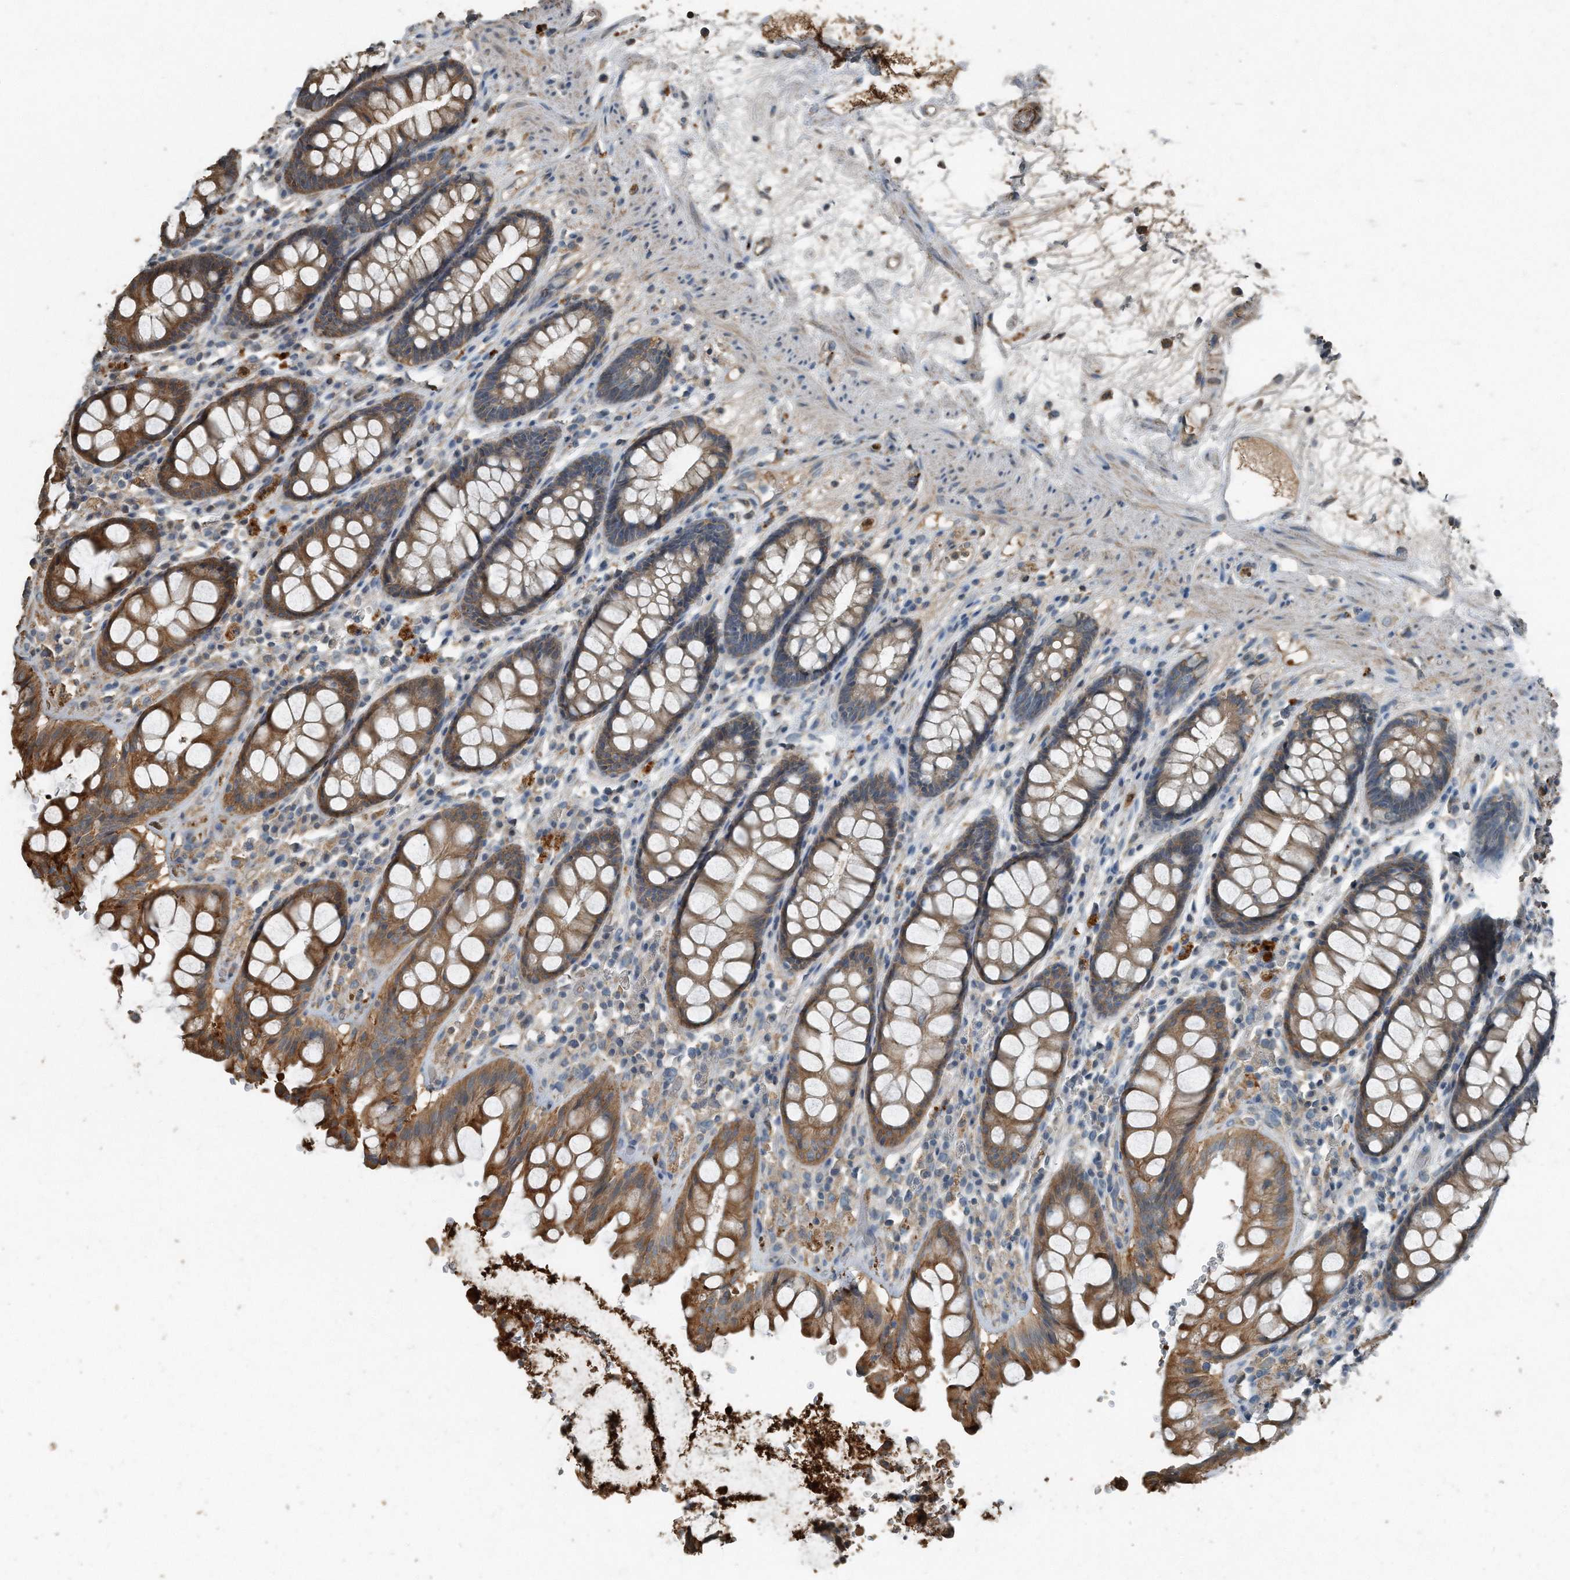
{"staining": {"intensity": "moderate", "quantity": ">75%", "location": "cytoplasmic/membranous"}, "tissue": "rectum", "cell_type": "Glandular cells", "image_type": "normal", "snomed": [{"axis": "morphology", "description": "Normal tissue, NOS"}, {"axis": "topography", "description": "Rectum"}], "caption": "High-magnification brightfield microscopy of unremarkable rectum stained with DAB (brown) and counterstained with hematoxylin (blue). glandular cells exhibit moderate cytoplasmic/membranous positivity is identified in approximately>75% of cells. (Brightfield microscopy of DAB IHC at high magnification).", "gene": "C9", "patient": {"sex": "male", "age": 64}}